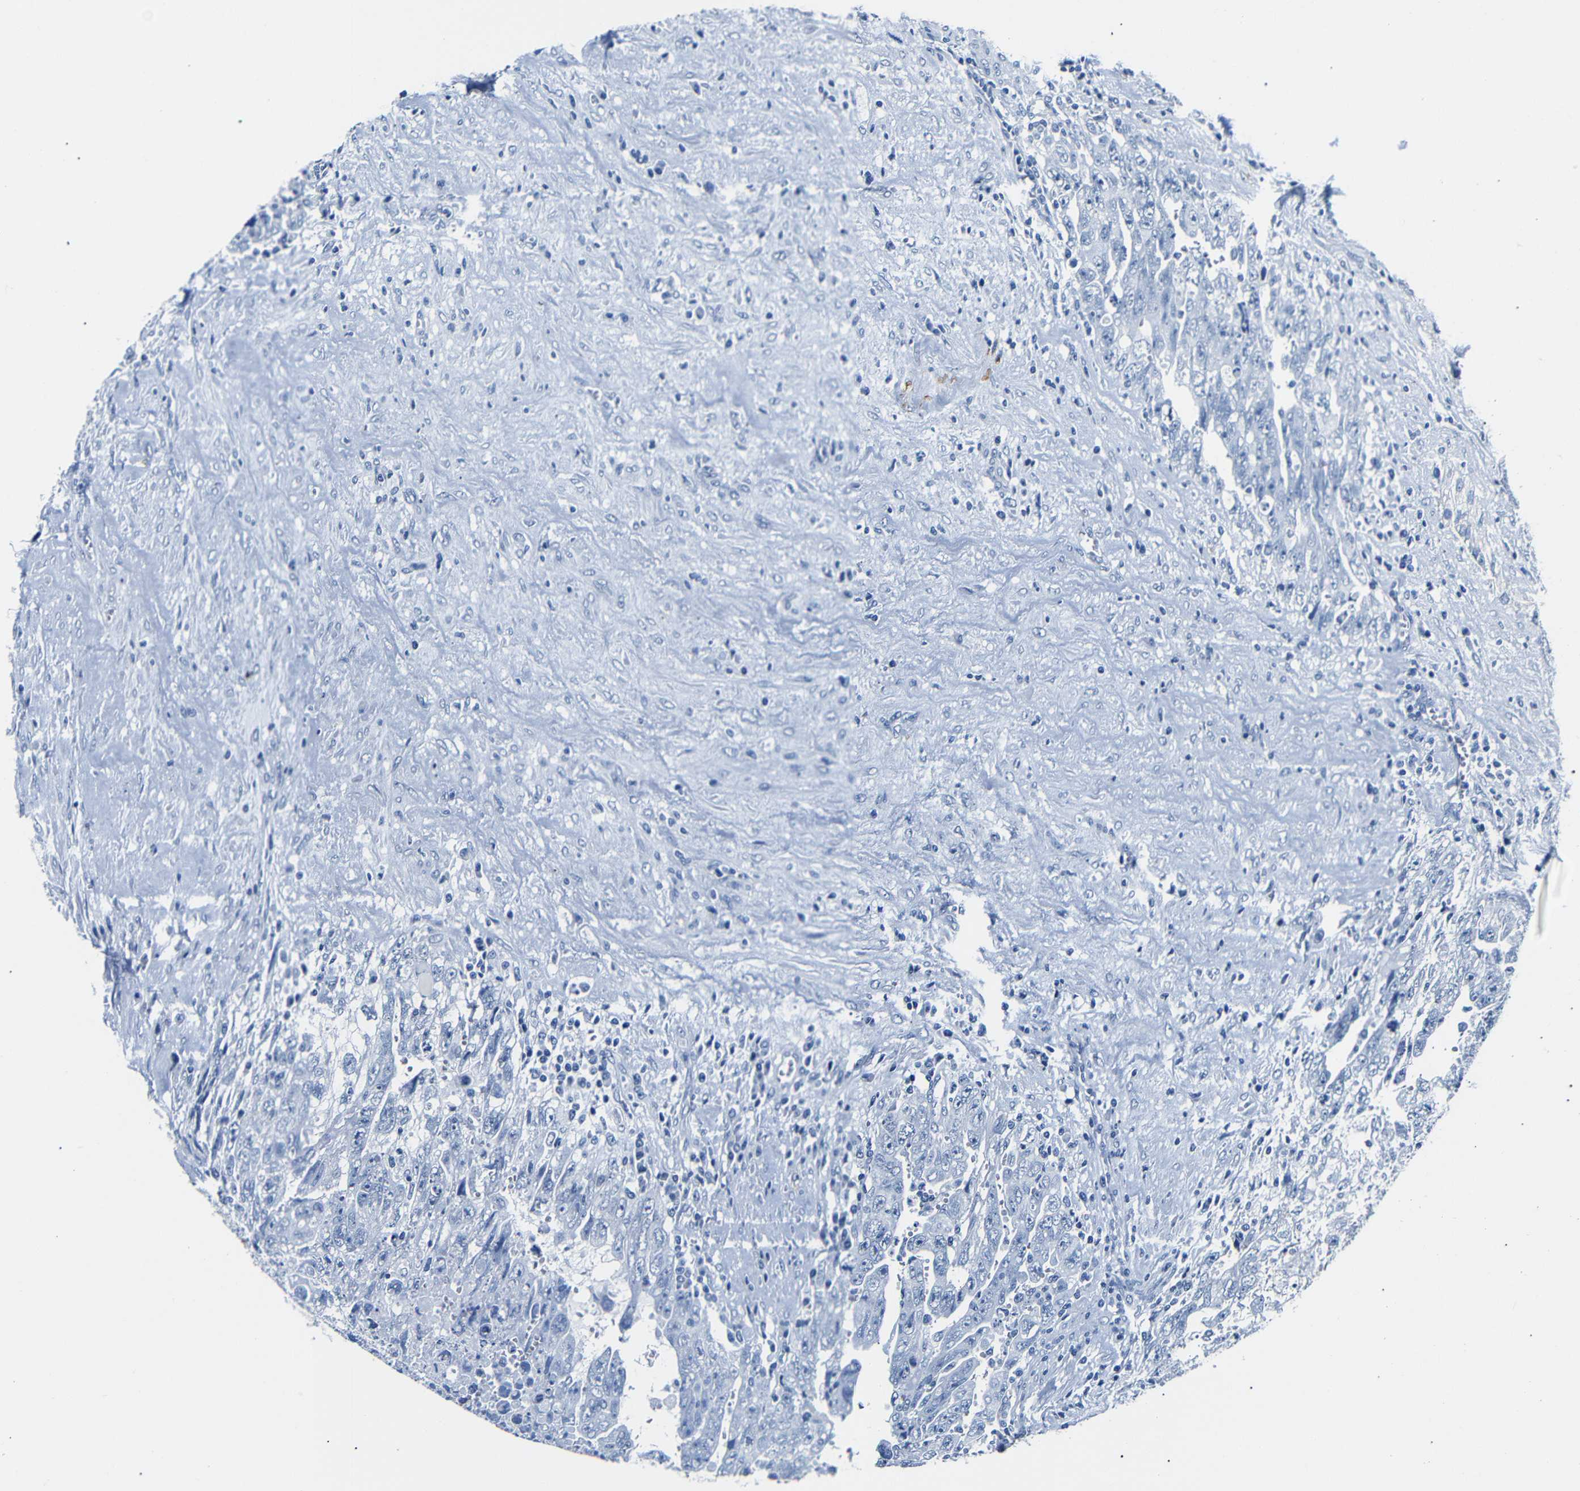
{"staining": {"intensity": "negative", "quantity": "none", "location": "none"}, "tissue": "testis cancer", "cell_type": "Tumor cells", "image_type": "cancer", "snomed": [{"axis": "morphology", "description": "Carcinoma, Embryonal, NOS"}, {"axis": "topography", "description": "Testis"}], "caption": "Immunohistochemical staining of human embryonal carcinoma (testis) shows no significant staining in tumor cells.", "gene": "GAP43", "patient": {"sex": "male", "age": 28}}